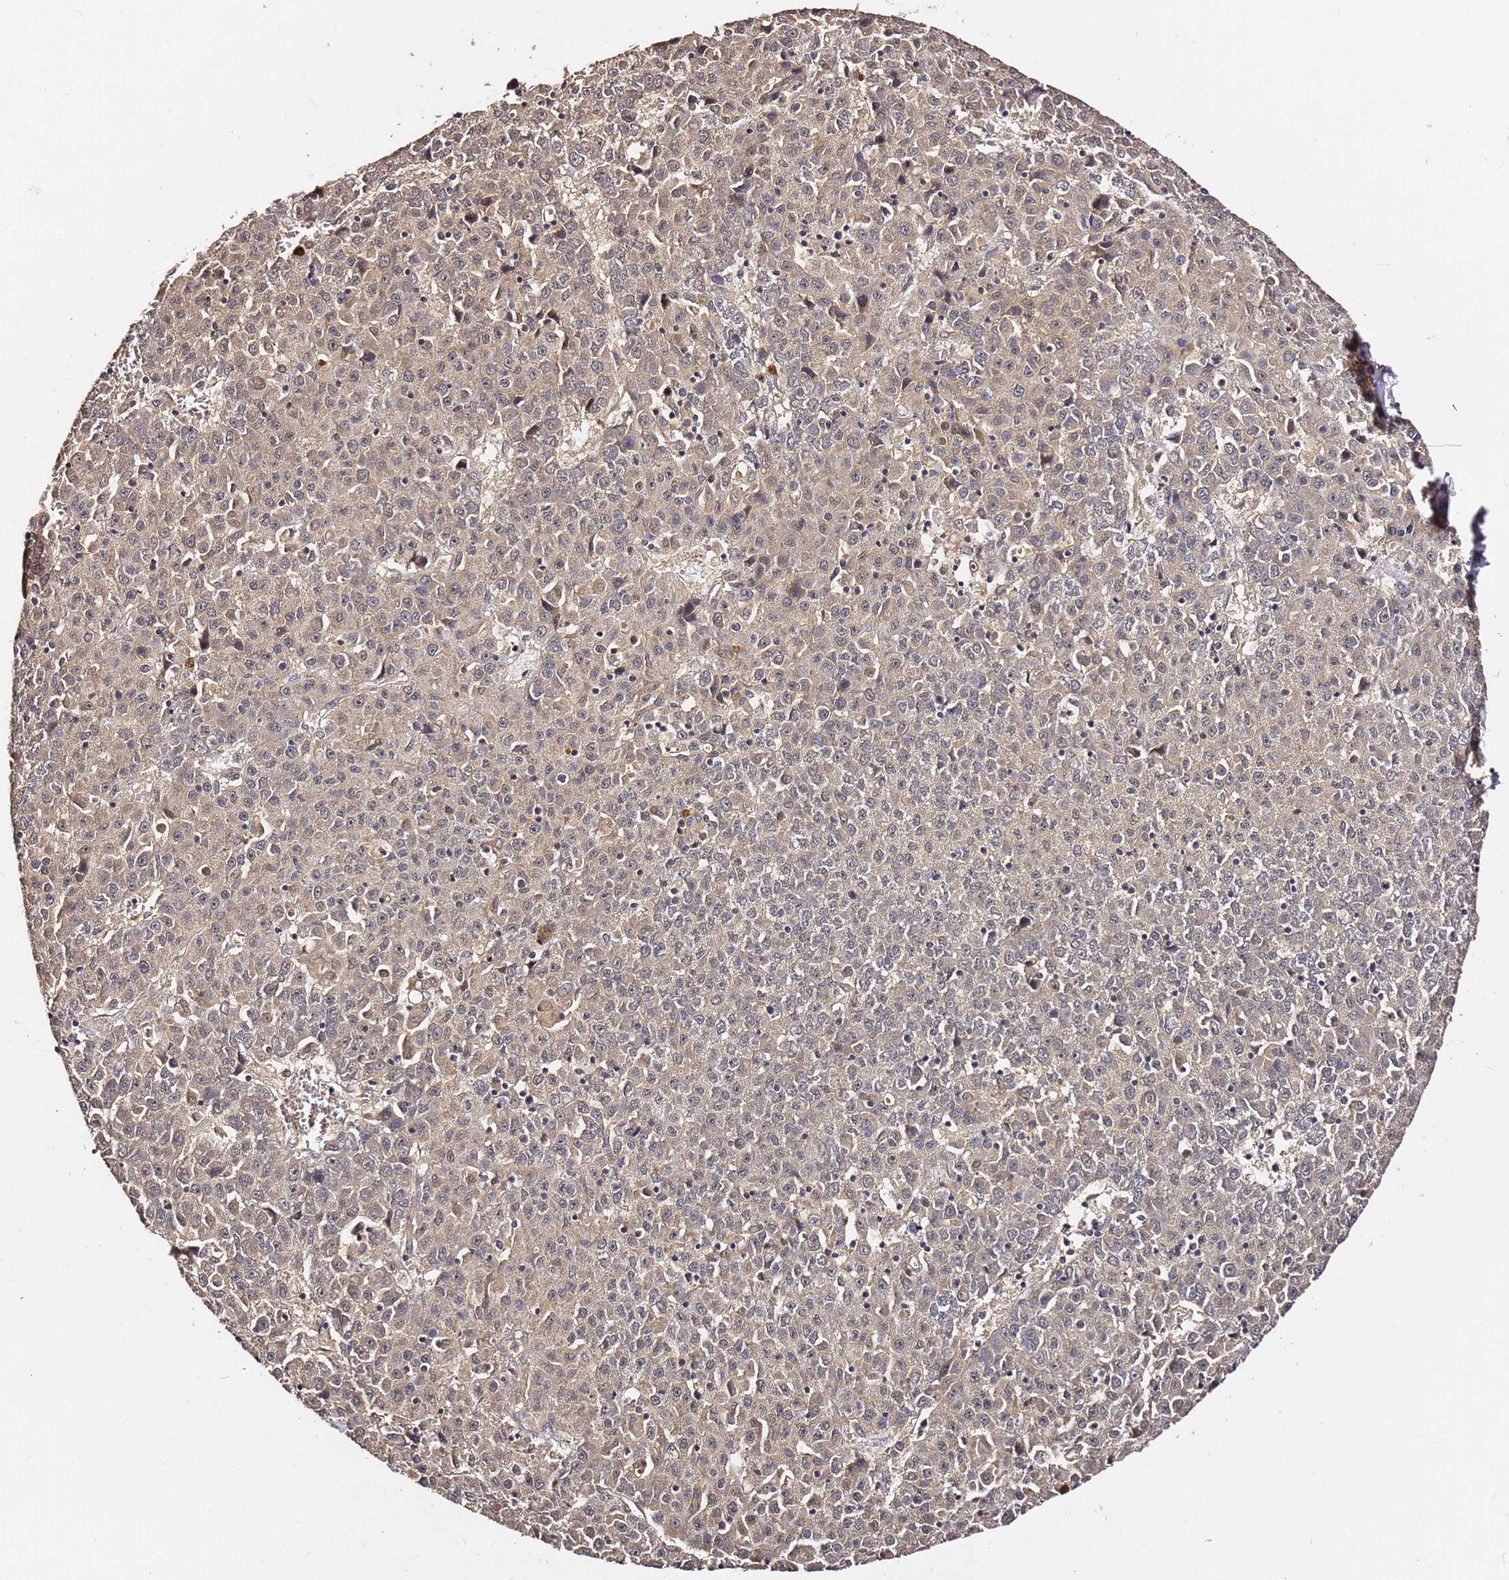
{"staining": {"intensity": "moderate", "quantity": "25%-75%", "location": "cytoplasmic/membranous"}, "tissue": "liver cancer", "cell_type": "Tumor cells", "image_type": "cancer", "snomed": [{"axis": "morphology", "description": "Carcinoma, Hepatocellular, NOS"}, {"axis": "topography", "description": "Liver"}], "caption": "Approximately 25%-75% of tumor cells in human liver cancer (hepatocellular carcinoma) exhibit moderate cytoplasmic/membranous protein staining as visualized by brown immunohistochemical staining.", "gene": "C6orf136", "patient": {"sex": "female", "age": 53}}